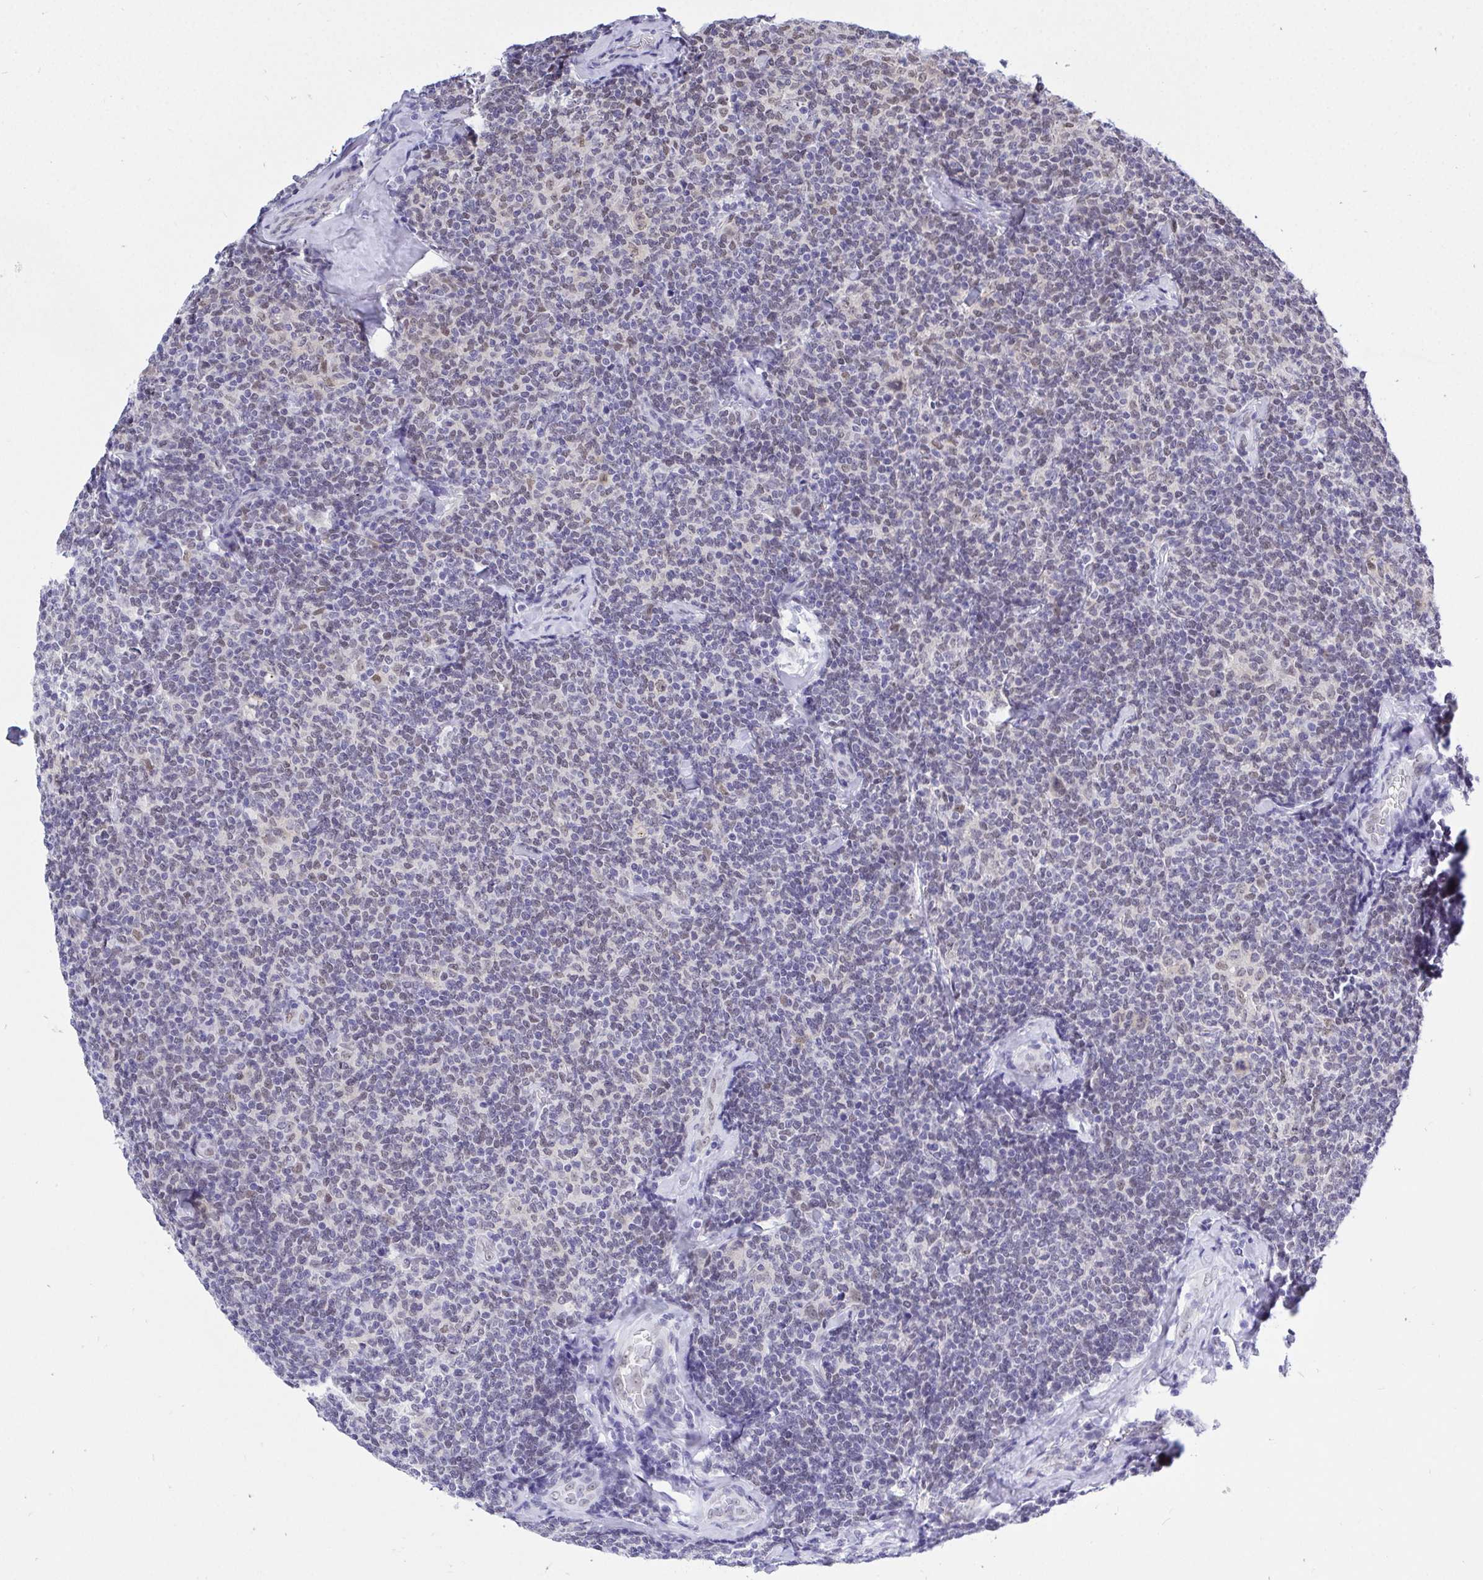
{"staining": {"intensity": "negative", "quantity": "none", "location": "none"}, "tissue": "lymphoma", "cell_type": "Tumor cells", "image_type": "cancer", "snomed": [{"axis": "morphology", "description": "Malignant lymphoma, non-Hodgkin's type, Low grade"}, {"axis": "topography", "description": "Lymph node"}], "caption": "IHC image of neoplastic tissue: malignant lymphoma, non-Hodgkin's type (low-grade) stained with DAB demonstrates no significant protein staining in tumor cells.", "gene": "THOP1", "patient": {"sex": "female", "age": 56}}